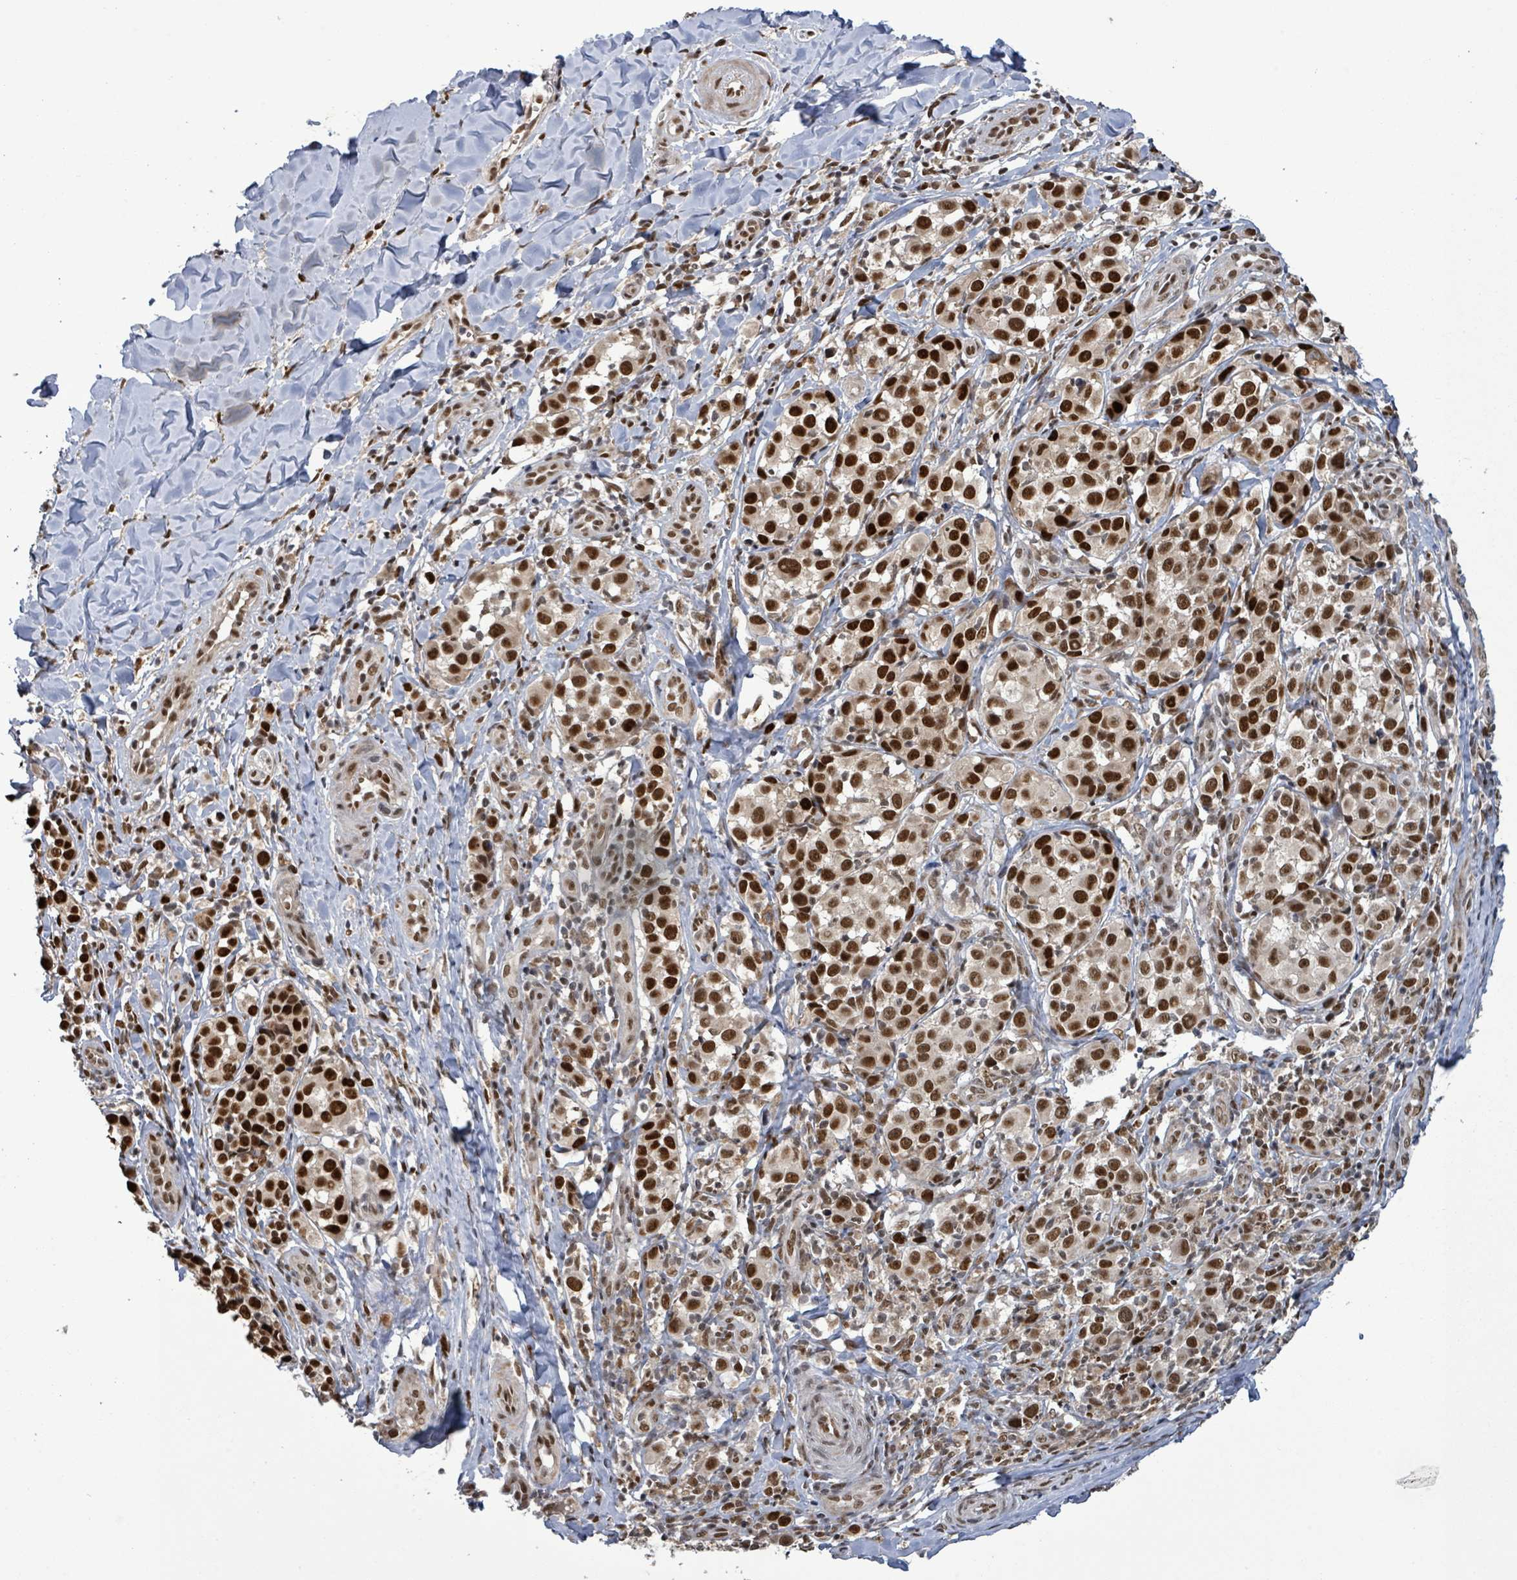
{"staining": {"intensity": "strong", "quantity": ">75%", "location": "nuclear"}, "tissue": "melanoma", "cell_type": "Tumor cells", "image_type": "cancer", "snomed": [{"axis": "morphology", "description": "Malignant melanoma, NOS"}, {"axis": "topography", "description": "Skin"}], "caption": "Immunohistochemical staining of melanoma shows high levels of strong nuclear protein expression in about >75% of tumor cells.", "gene": "PATZ1", "patient": {"sex": "female", "age": 35}}